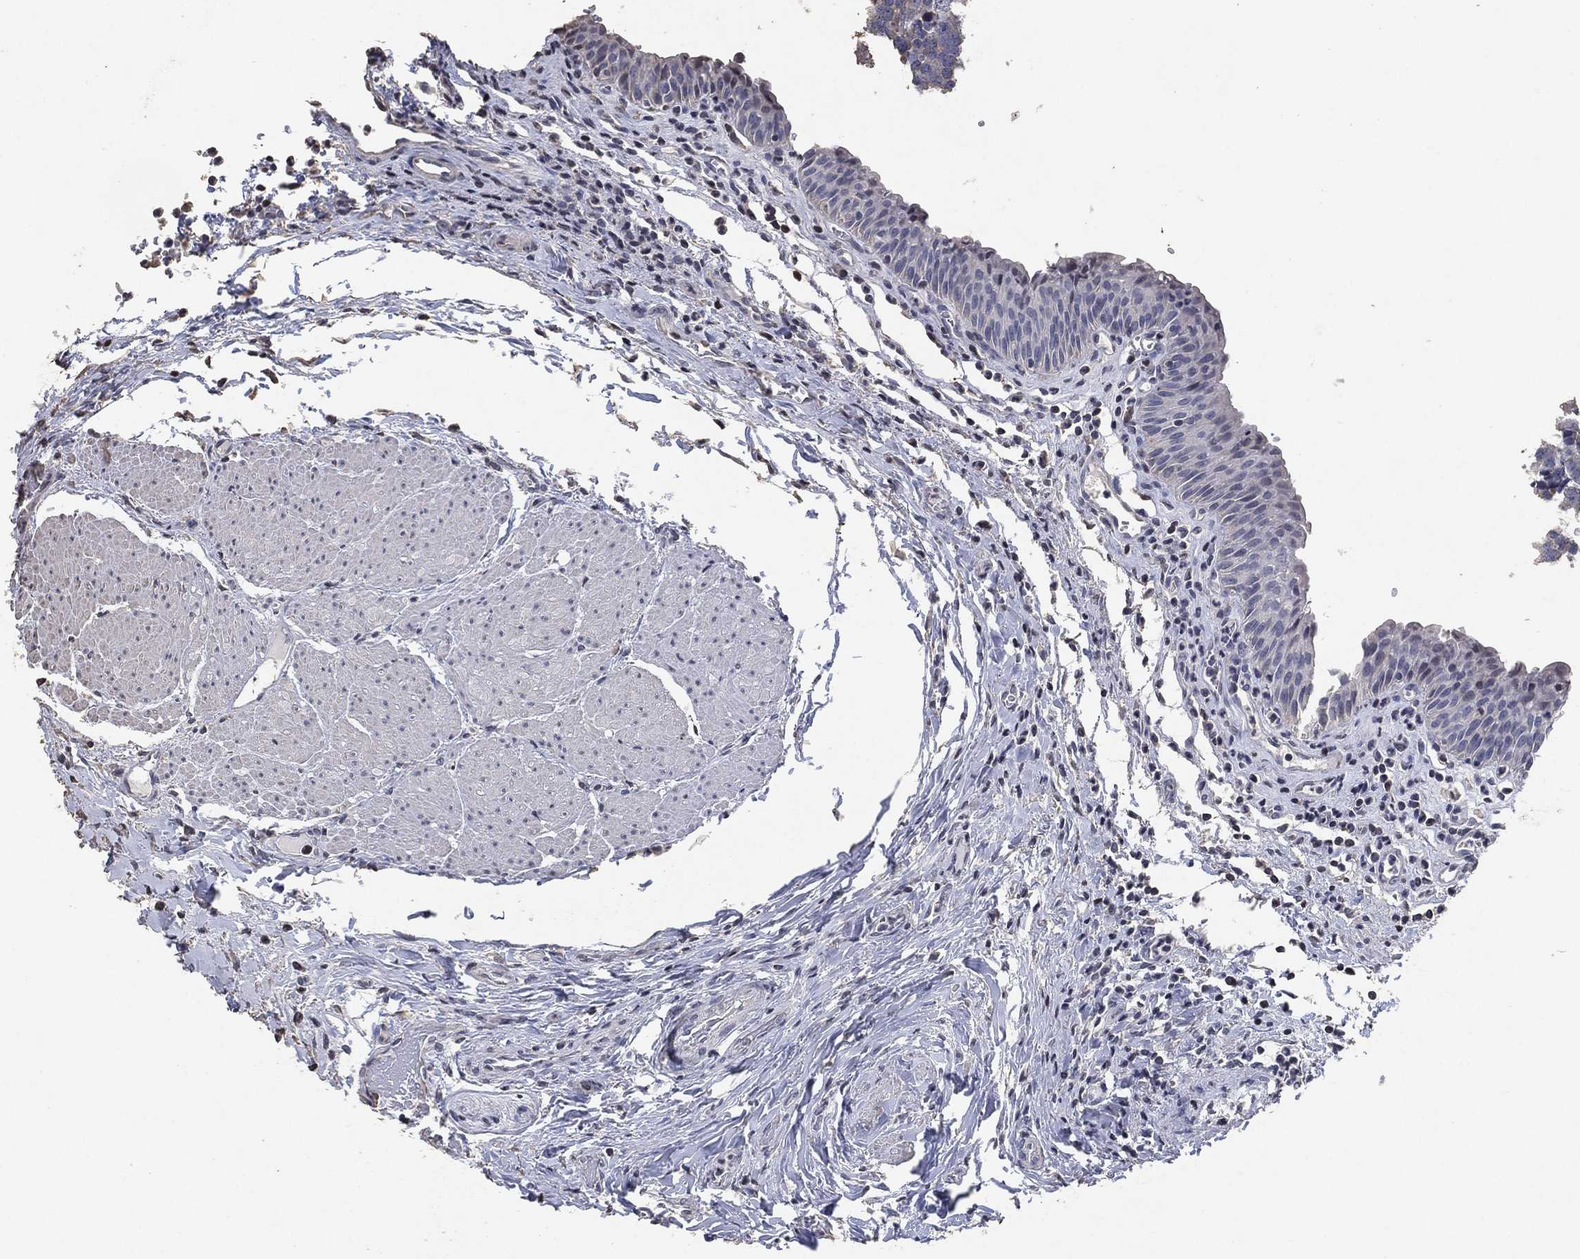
{"staining": {"intensity": "negative", "quantity": "none", "location": "none"}, "tissue": "urinary bladder", "cell_type": "Urothelial cells", "image_type": "normal", "snomed": [{"axis": "morphology", "description": "Normal tissue, NOS"}, {"axis": "topography", "description": "Urinary bladder"}], "caption": "Immunohistochemistry (IHC) photomicrograph of benign urinary bladder: urinary bladder stained with DAB shows no significant protein expression in urothelial cells.", "gene": "ADPRHL1", "patient": {"sex": "male", "age": 66}}